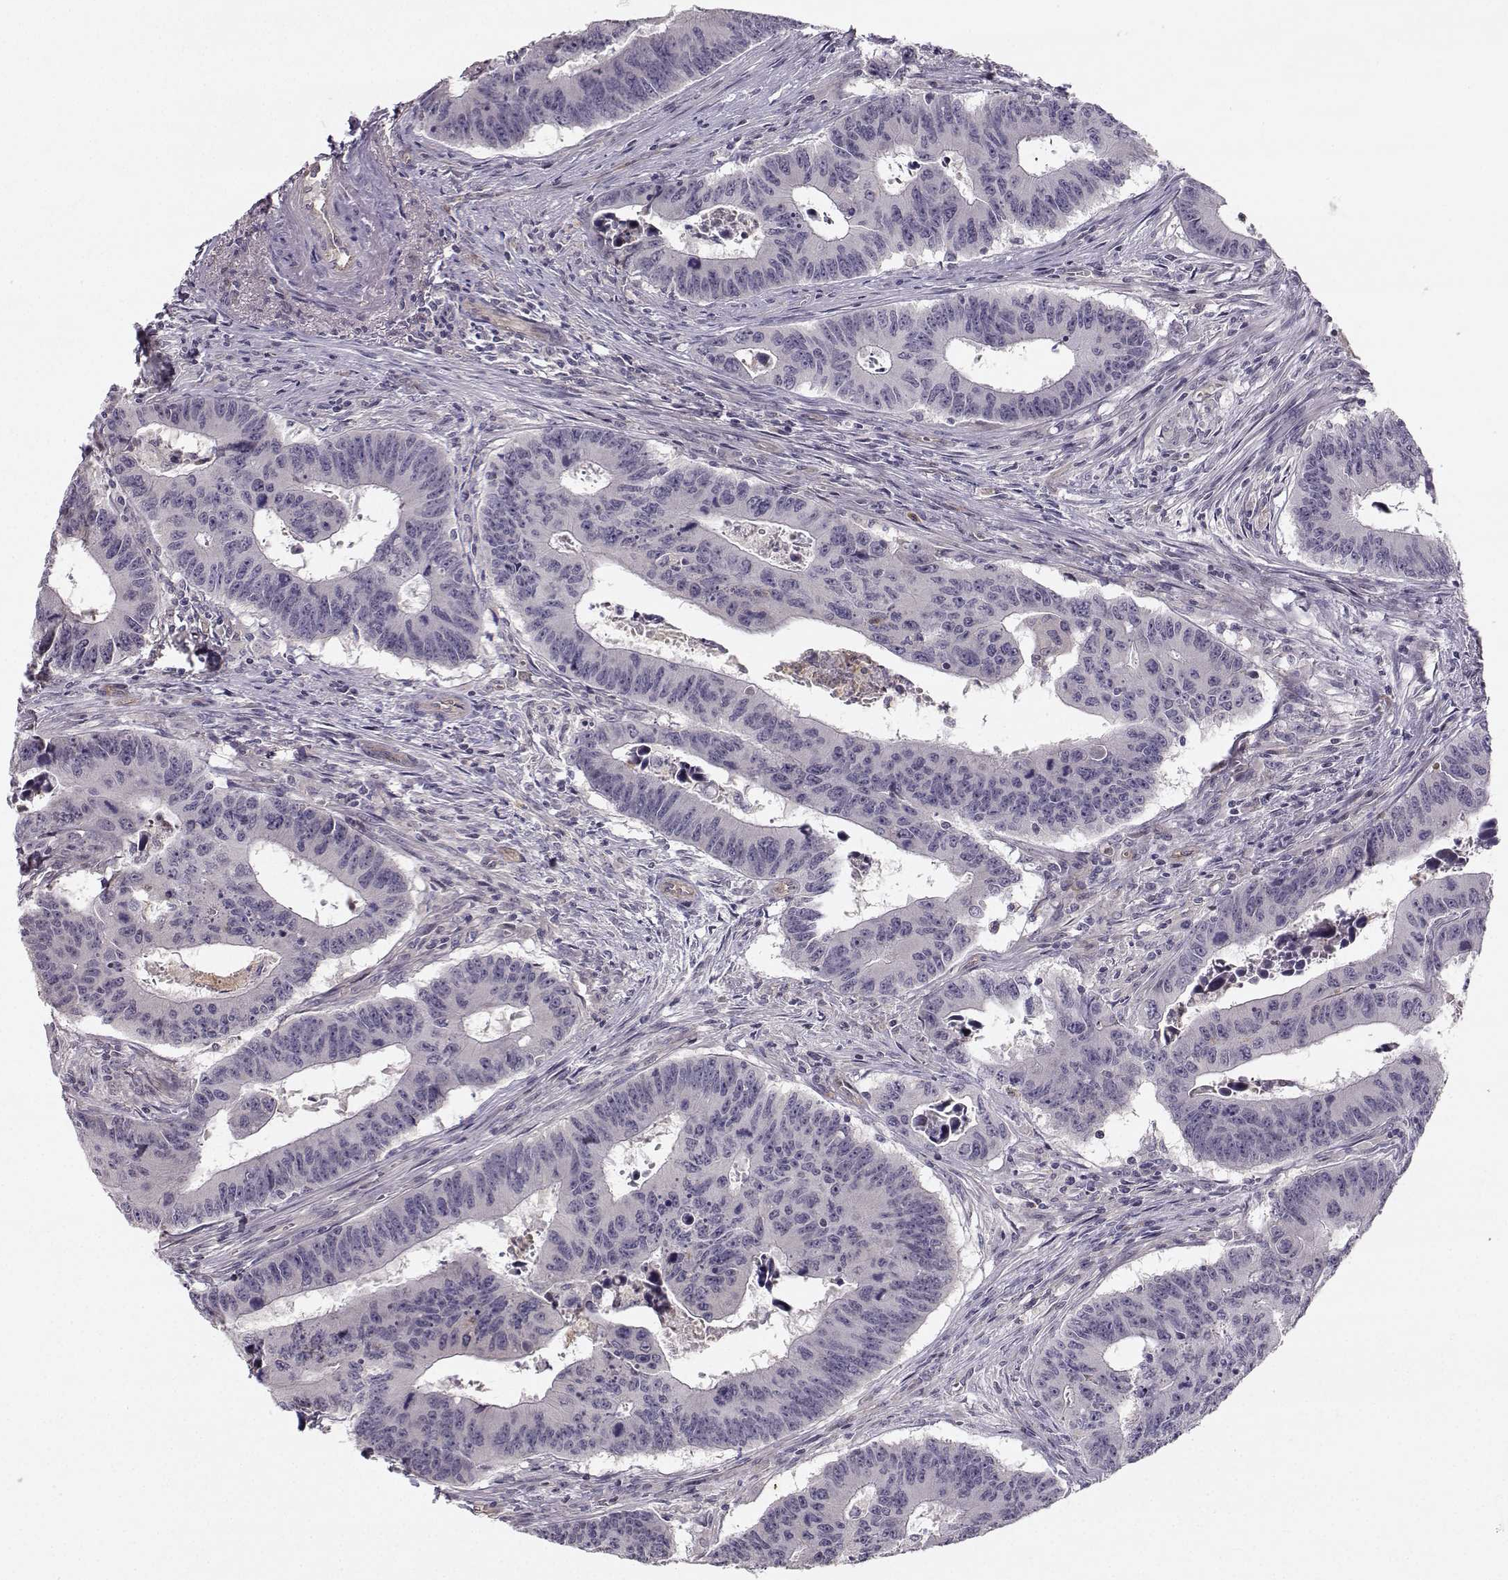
{"staining": {"intensity": "negative", "quantity": "none", "location": "none"}, "tissue": "colorectal cancer", "cell_type": "Tumor cells", "image_type": "cancer", "snomed": [{"axis": "morphology", "description": "Adenocarcinoma, NOS"}, {"axis": "topography", "description": "Appendix"}, {"axis": "topography", "description": "Colon"}, {"axis": "topography", "description": "Cecum"}, {"axis": "topography", "description": "Colon asc"}], "caption": "A high-resolution micrograph shows immunohistochemistry staining of colorectal cancer, which displays no significant positivity in tumor cells.", "gene": "OPRD1", "patient": {"sex": "female", "age": 85}}